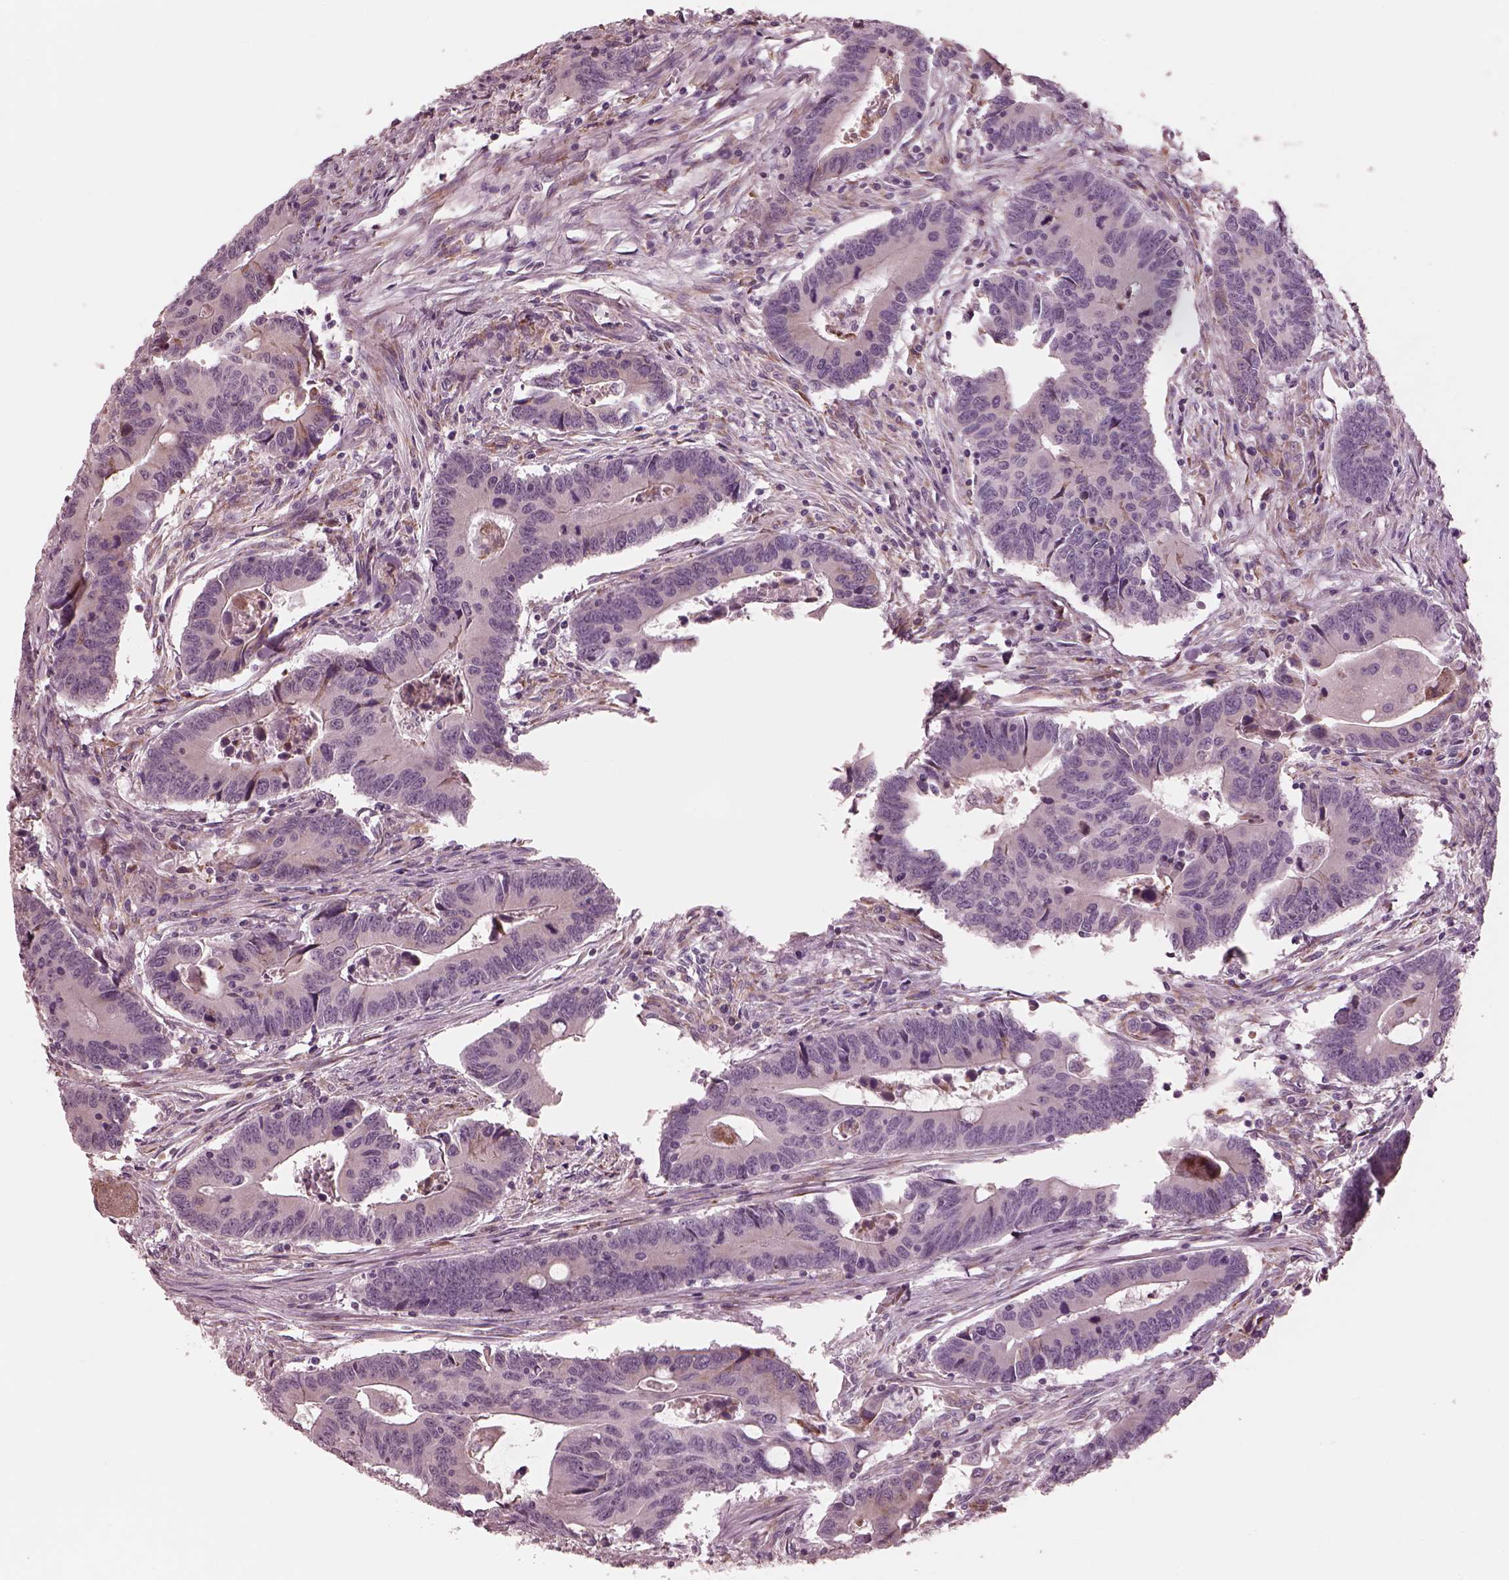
{"staining": {"intensity": "negative", "quantity": "none", "location": "none"}, "tissue": "colorectal cancer", "cell_type": "Tumor cells", "image_type": "cancer", "snomed": [{"axis": "morphology", "description": "Adenocarcinoma, NOS"}, {"axis": "topography", "description": "Rectum"}], "caption": "Colorectal adenocarcinoma was stained to show a protein in brown. There is no significant expression in tumor cells. Nuclei are stained in blue.", "gene": "CADM2", "patient": {"sex": "male", "age": 67}}